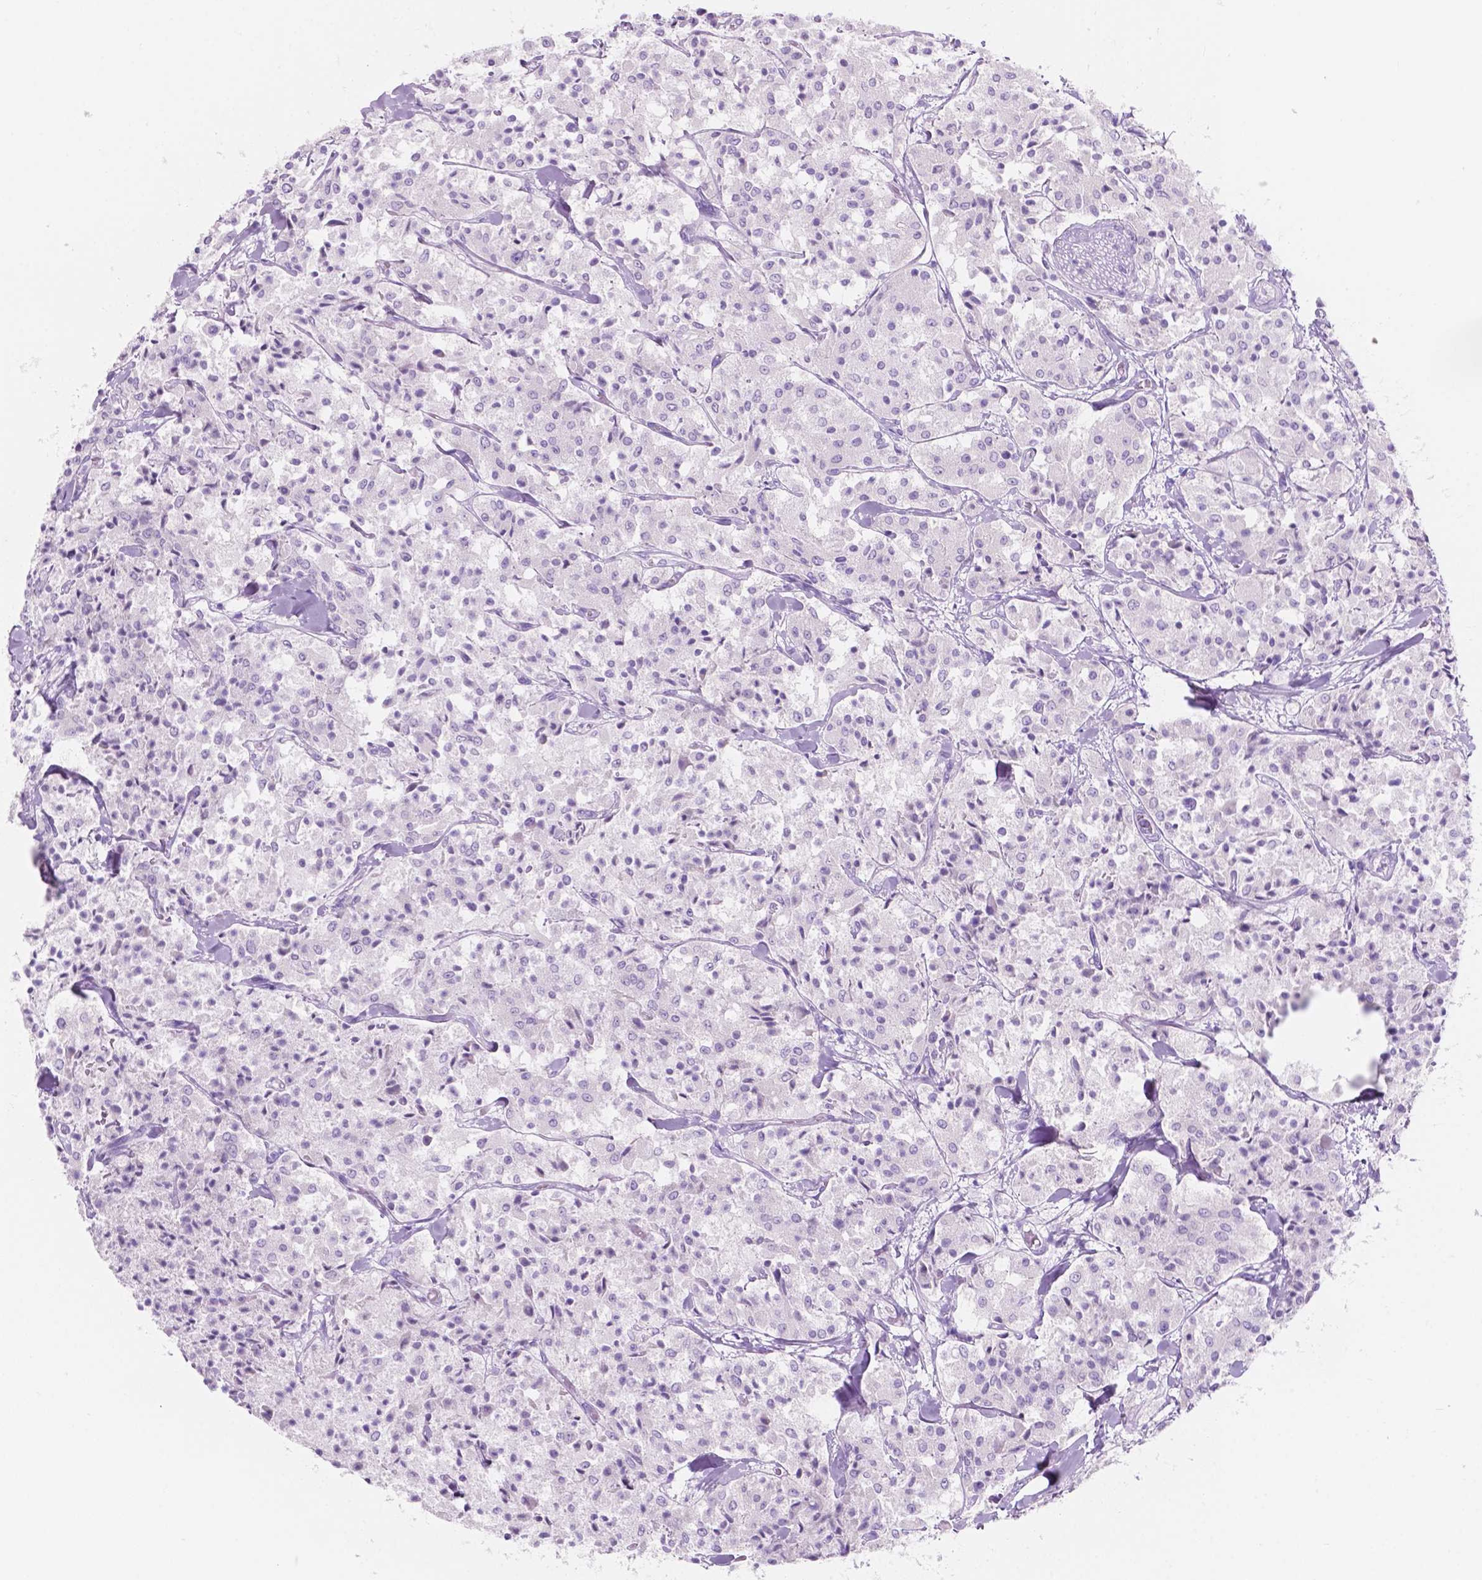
{"staining": {"intensity": "negative", "quantity": "none", "location": "none"}, "tissue": "carcinoid", "cell_type": "Tumor cells", "image_type": "cancer", "snomed": [{"axis": "morphology", "description": "Carcinoid, malignant, NOS"}, {"axis": "topography", "description": "Lung"}], "caption": "There is no significant expression in tumor cells of carcinoid.", "gene": "CUZD1", "patient": {"sex": "male", "age": 71}}